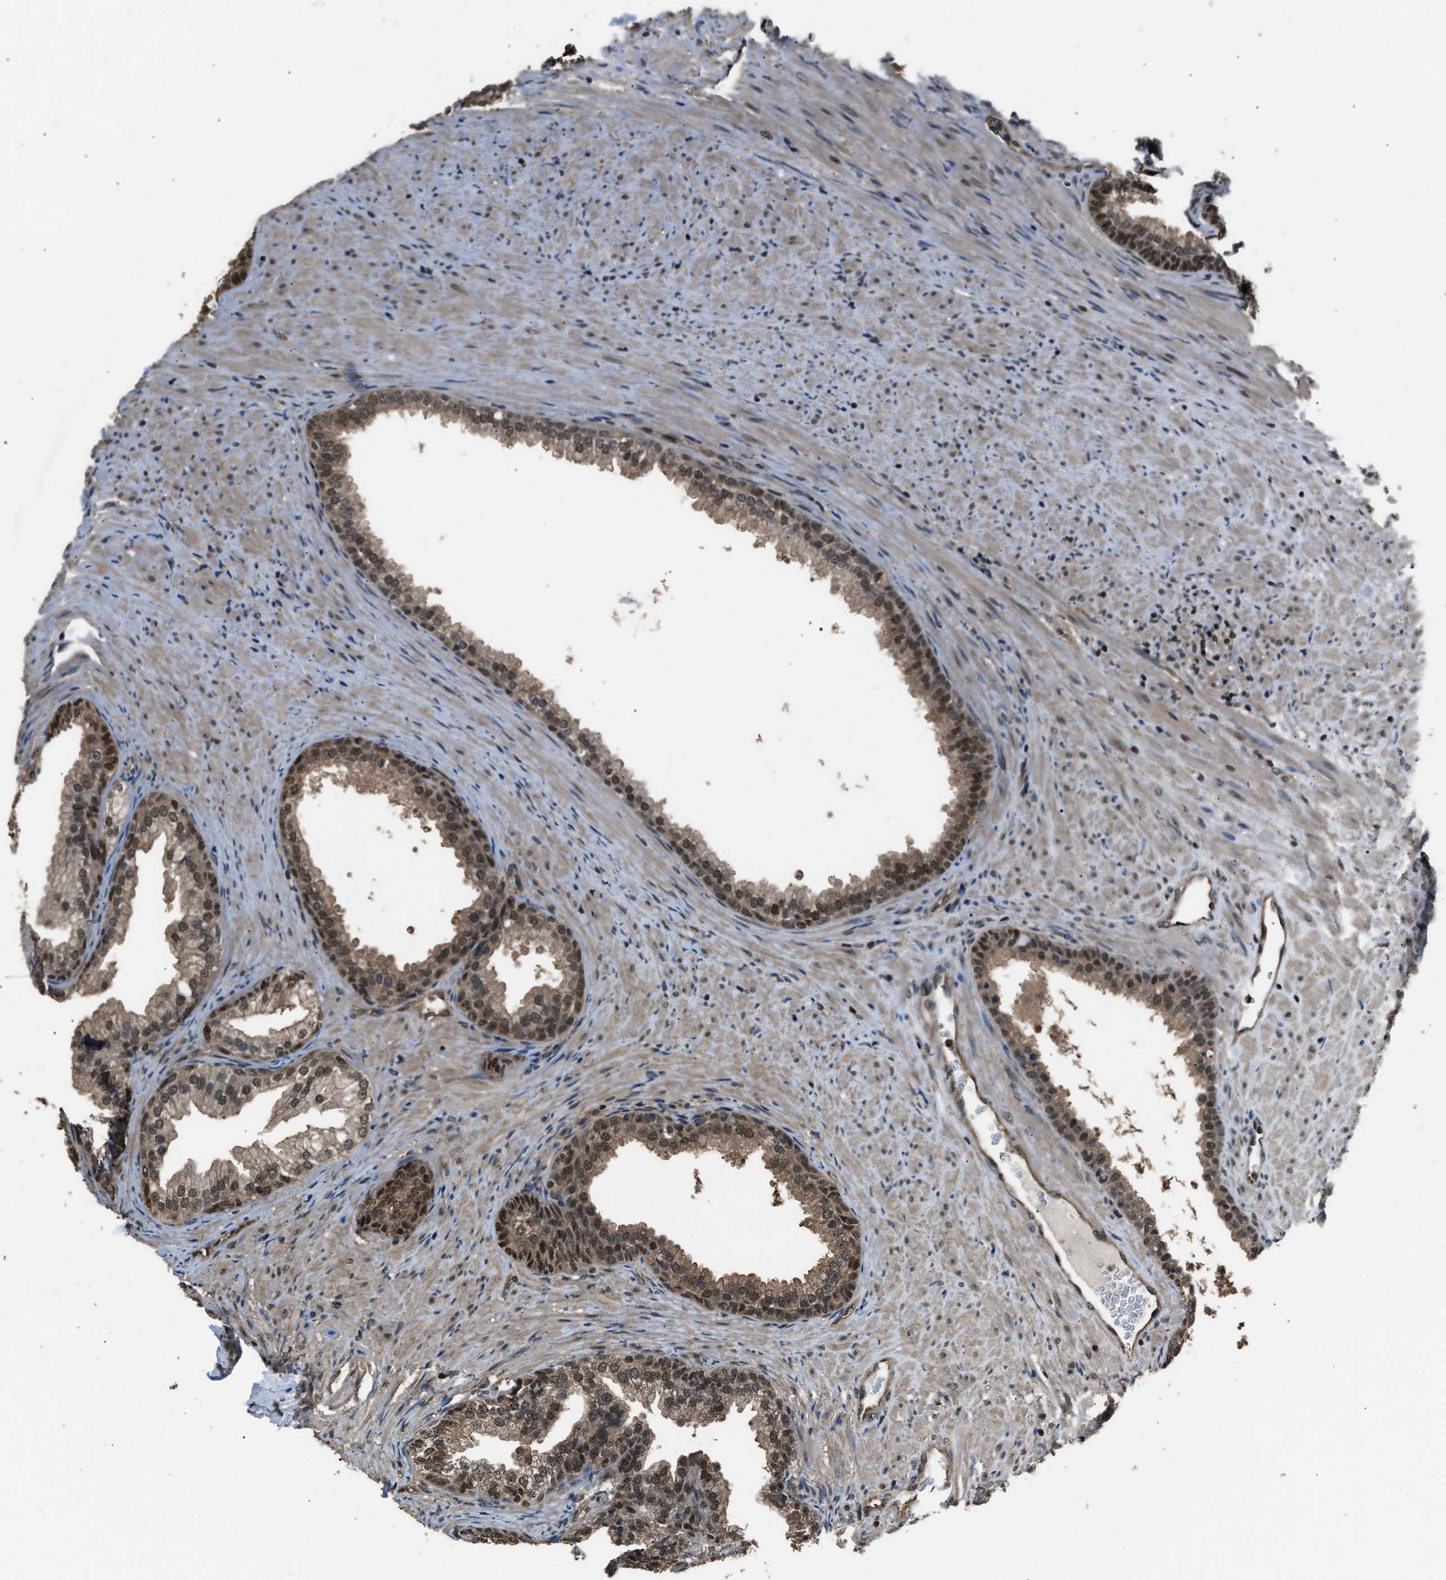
{"staining": {"intensity": "moderate", "quantity": ">75%", "location": "cytoplasmic/membranous,nuclear"}, "tissue": "prostate", "cell_type": "Glandular cells", "image_type": "normal", "snomed": [{"axis": "morphology", "description": "Normal tissue, NOS"}, {"axis": "topography", "description": "Prostate"}], "caption": "Immunohistochemical staining of normal human prostate displays medium levels of moderate cytoplasmic/membranous,nuclear positivity in approximately >75% of glandular cells. The protein is stained brown, and the nuclei are stained in blue (DAB IHC with brightfield microscopy, high magnification).", "gene": "DFFA", "patient": {"sex": "male", "age": 76}}